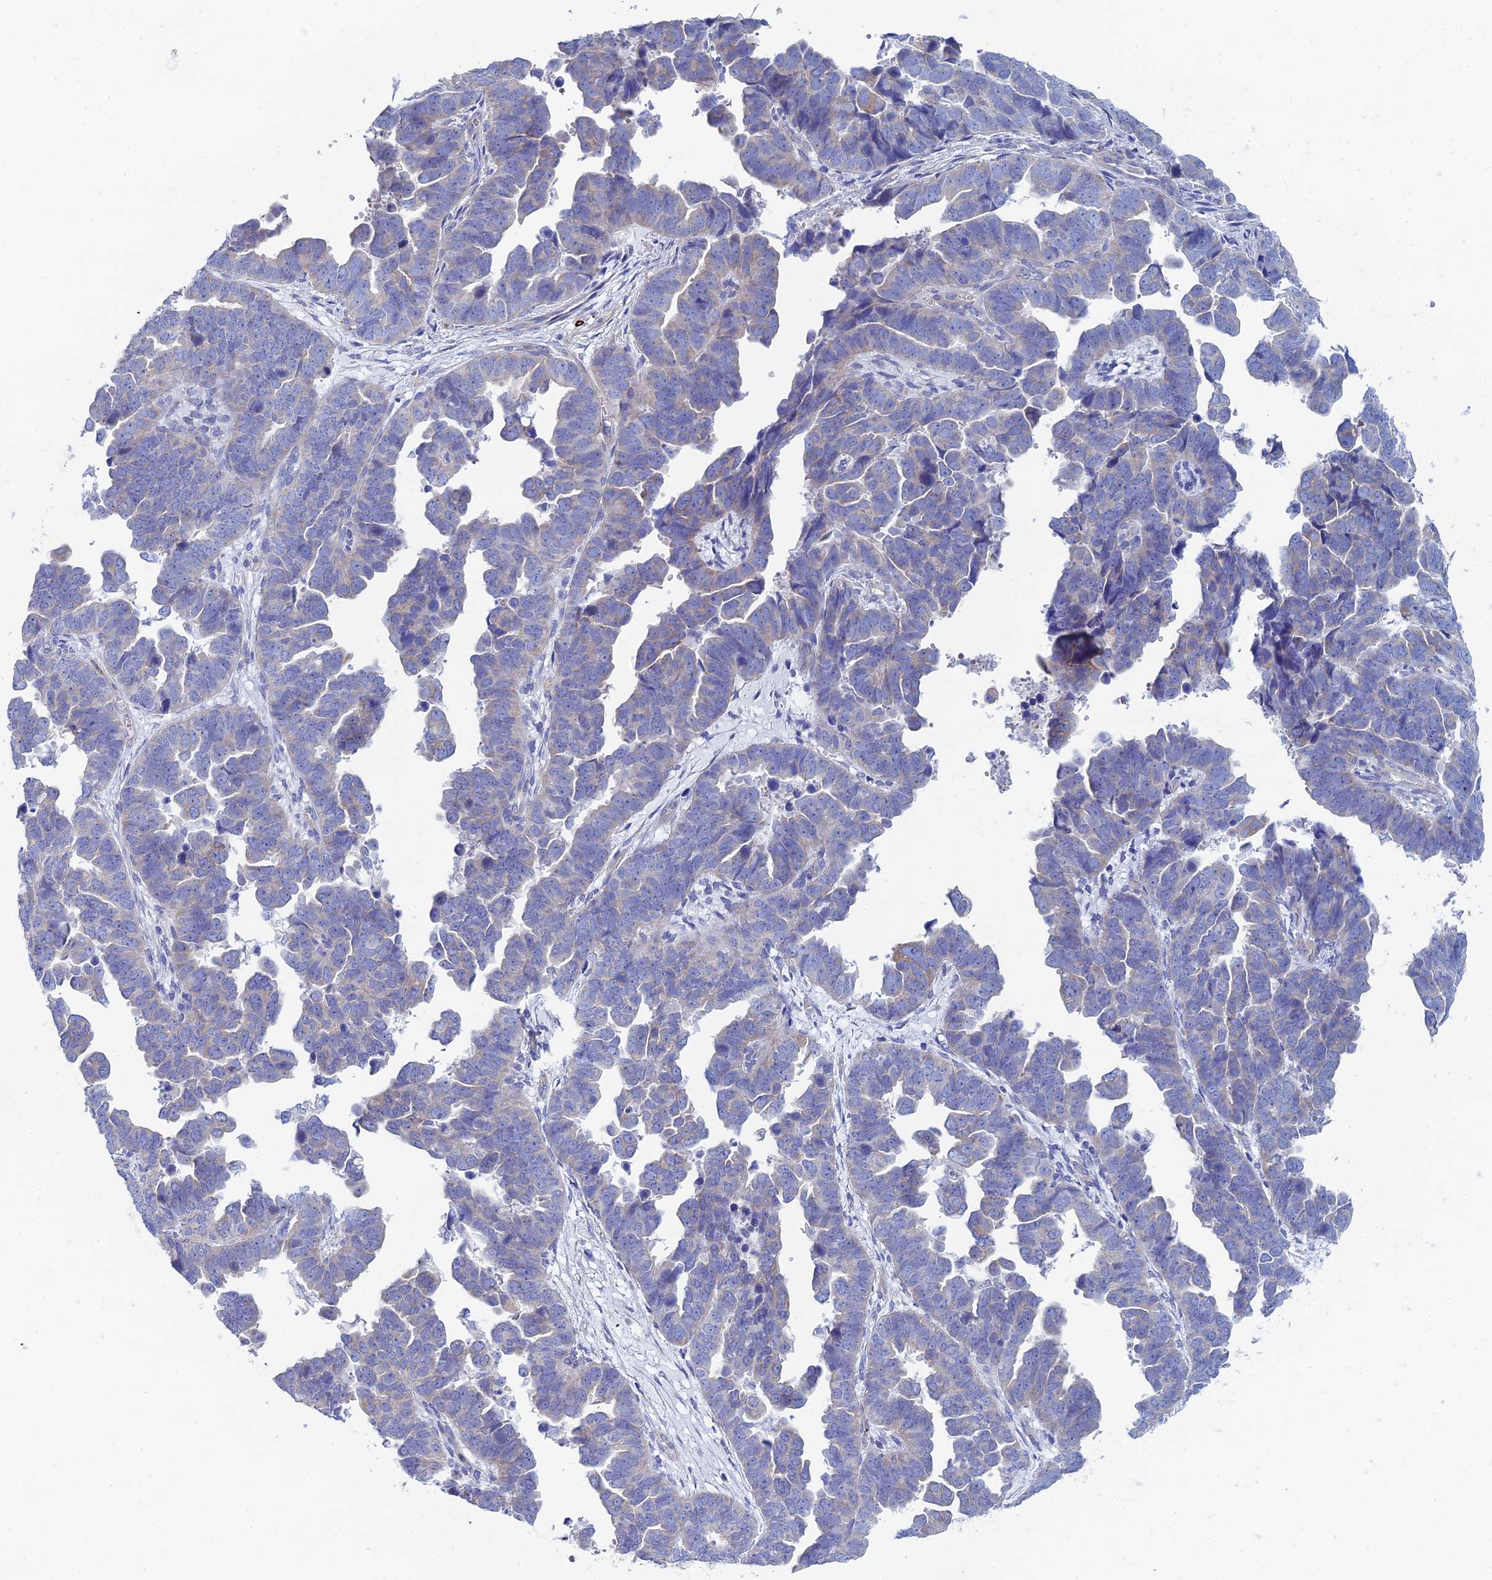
{"staining": {"intensity": "weak", "quantity": "<25%", "location": "cytoplasmic/membranous"}, "tissue": "endometrial cancer", "cell_type": "Tumor cells", "image_type": "cancer", "snomed": [{"axis": "morphology", "description": "Adenocarcinoma, NOS"}, {"axis": "topography", "description": "Endometrium"}], "caption": "IHC photomicrograph of neoplastic tissue: endometrial cancer stained with DAB exhibits no significant protein positivity in tumor cells.", "gene": "PCDHA8", "patient": {"sex": "female", "age": 75}}